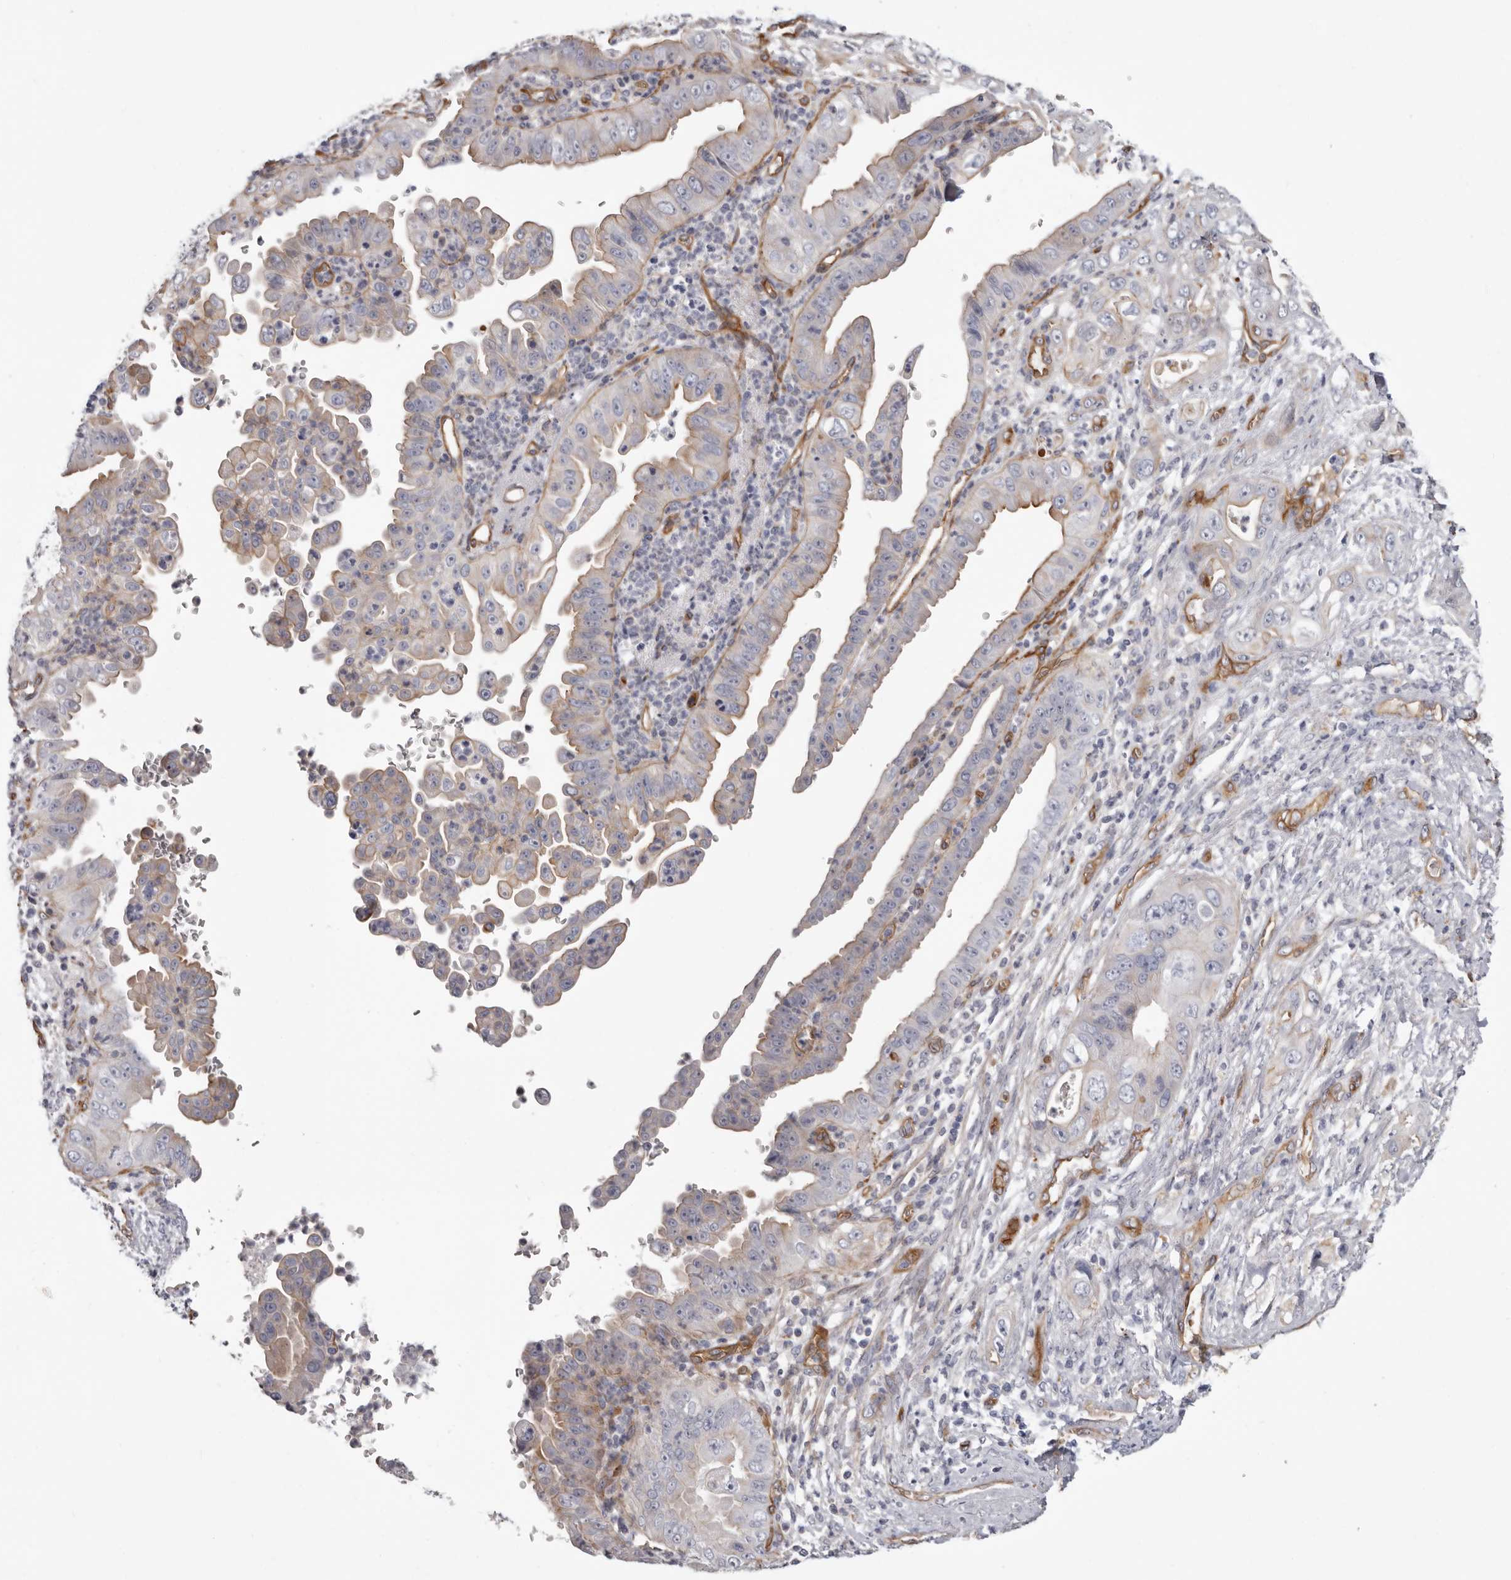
{"staining": {"intensity": "weak", "quantity": "25%-75%", "location": "cytoplasmic/membranous"}, "tissue": "pancreatic cancer", "cell_type": "Tumor cells", "image_type": "cancer", "snomed": [{"axis": "morphology", "description": "Adenocarcinoma, NOS"}, {"axis": "topography", "description": "Pancreas"}], "caption": "The image demonstrates staining of pancreatic cancer (adenocarcinoma), revealing weak cytoplasmic/membranous protein staining (brown color) within tumor cells. Immunohistochemistry (ihc) stains the protein in brown and the nuclei are stained blue.", "gene": "ADGRL4", "patient": {"sex": "female", "age": 78}}